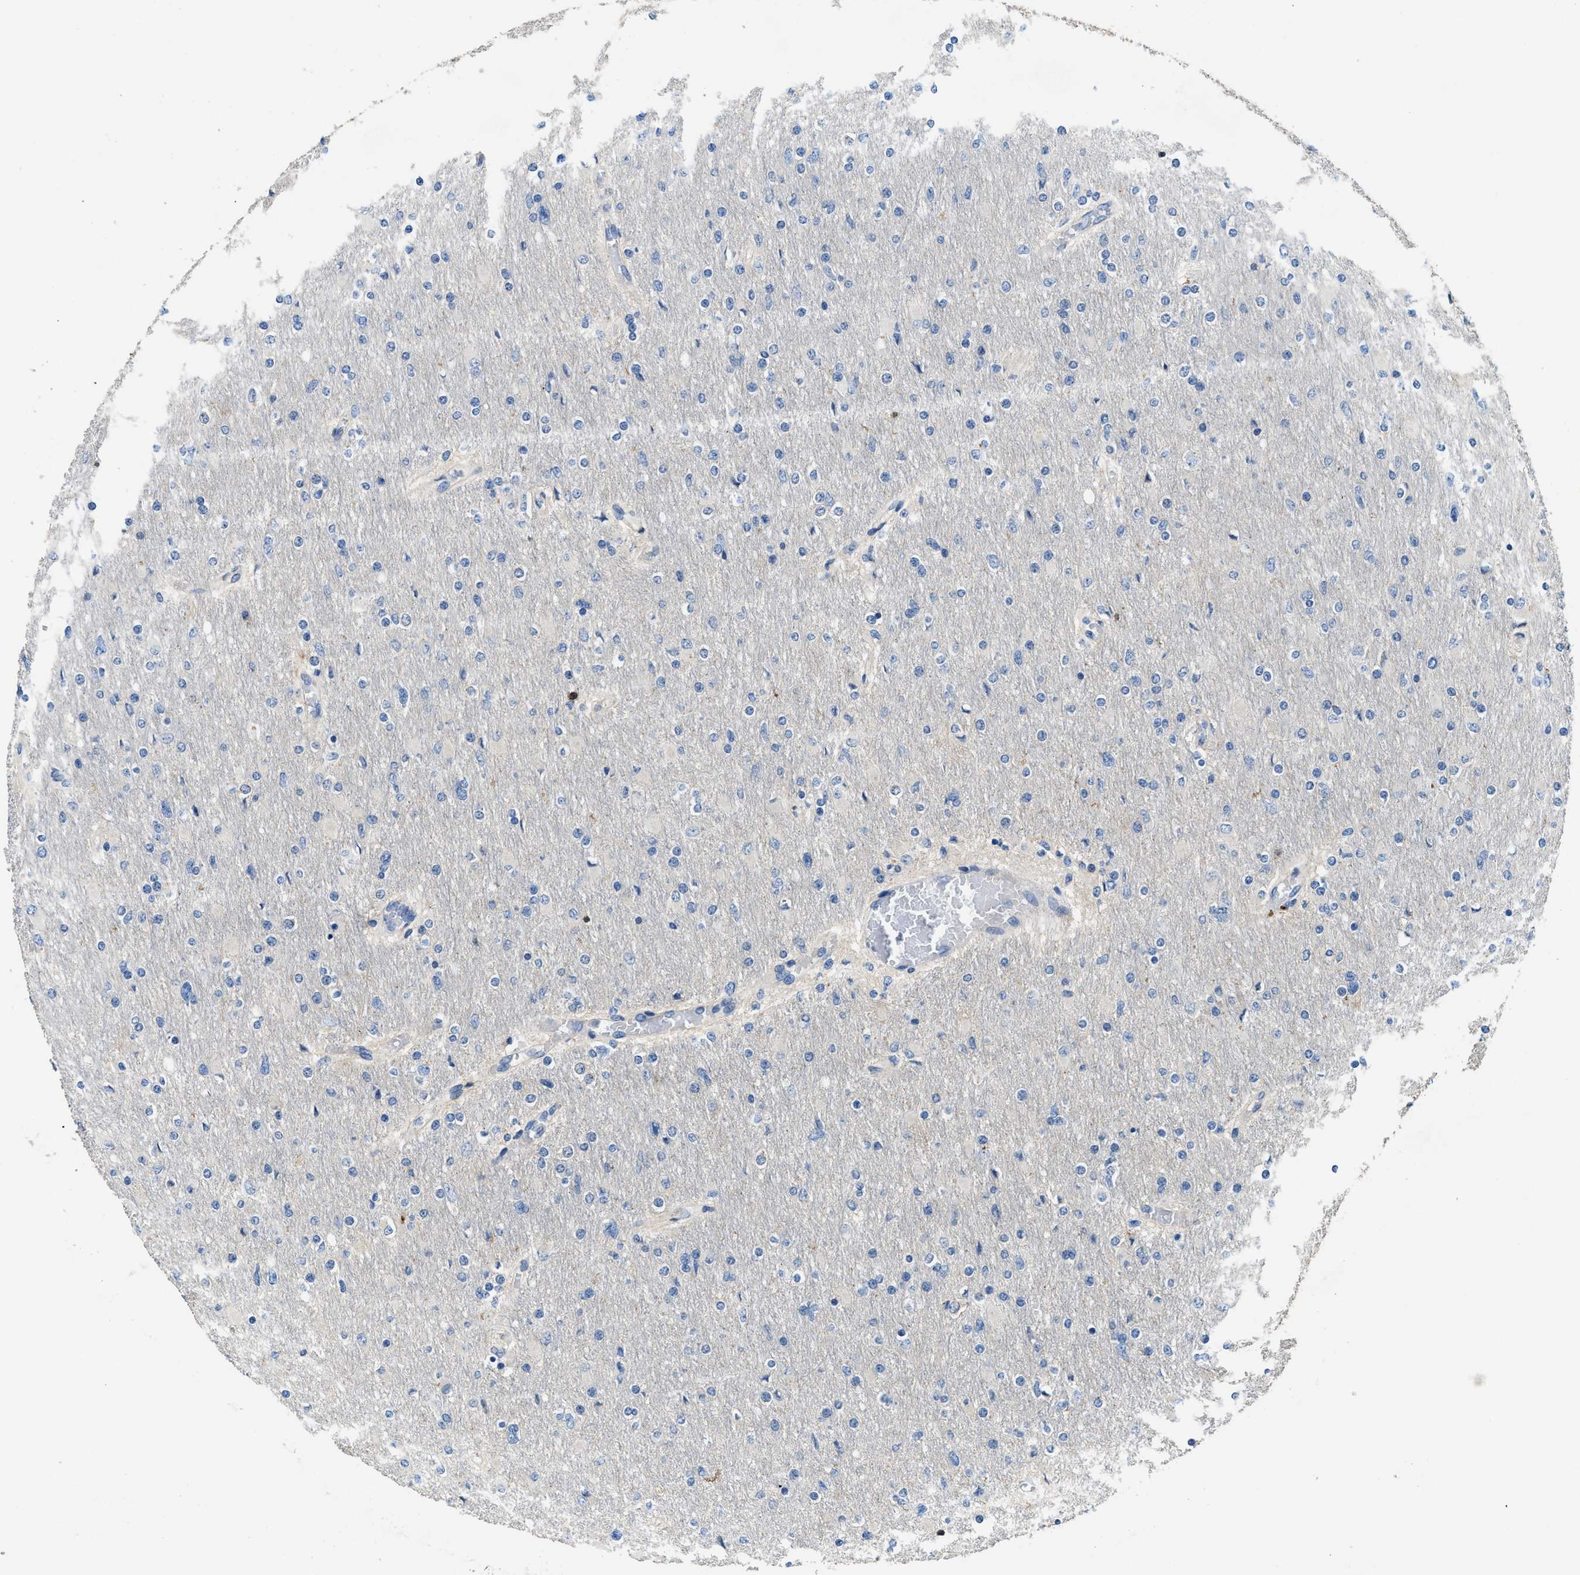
{"staining": {"intensity": "negative", "quantity": "none", "location": "none"}, "tissue": "glioma", "cell_type": "Tumor cells", "image_type": "cancer", "snomed": [{"axis": "morphology", "description": "Glioma, malignant, High grade"}, {"axis": "topography", "description": "Cerebral cortex"}], "caption": "Immunohistochemistry image of human glioma stained for a protein (brown), which reveals no staining in tumor cells.", "gene": "MYO1G", "patient": {"sex": "female", "age": 36}}